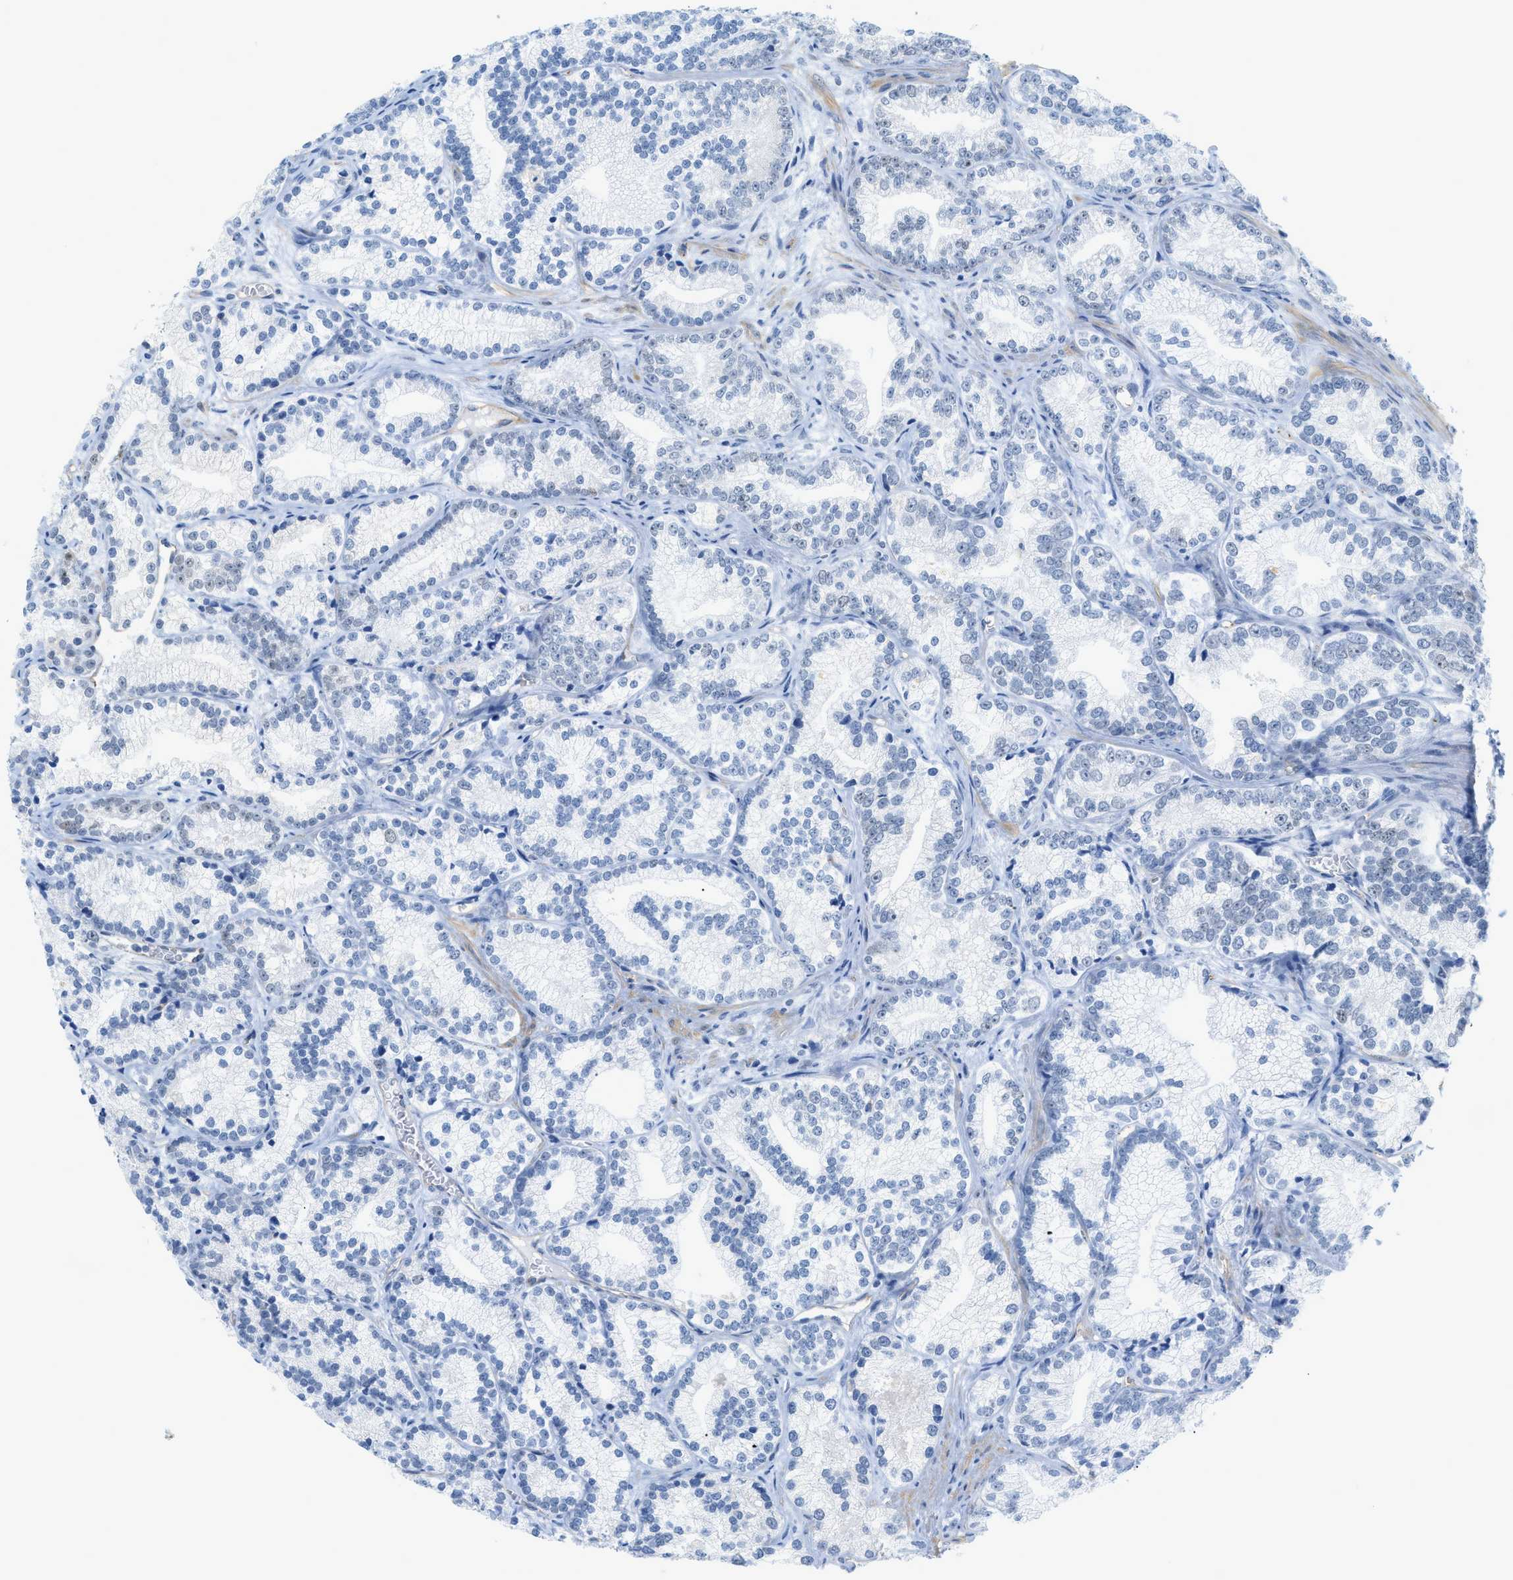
{"staining": {"intensity": "negative", "quantity": "none", "location": "none"}, "tissue": "prostate cancer", "cell_type": "Tumor cells", "image_type": "cancer", "snomed": [{"axis": "morphology", "description": "Adenocarcinoma, Low grade"}, {"axis": "topography", "description": "Prostate"}], "caption": "The micrograph demonstrates no staining of tumor cells in prostate adenocarcinoma (low-grade). (DAB immunohistochemistry (IHC) visualized using brightfield microscopy, high magnification).", "gene": "HLTF", "patient": {"sex": "male", "age": 89}}